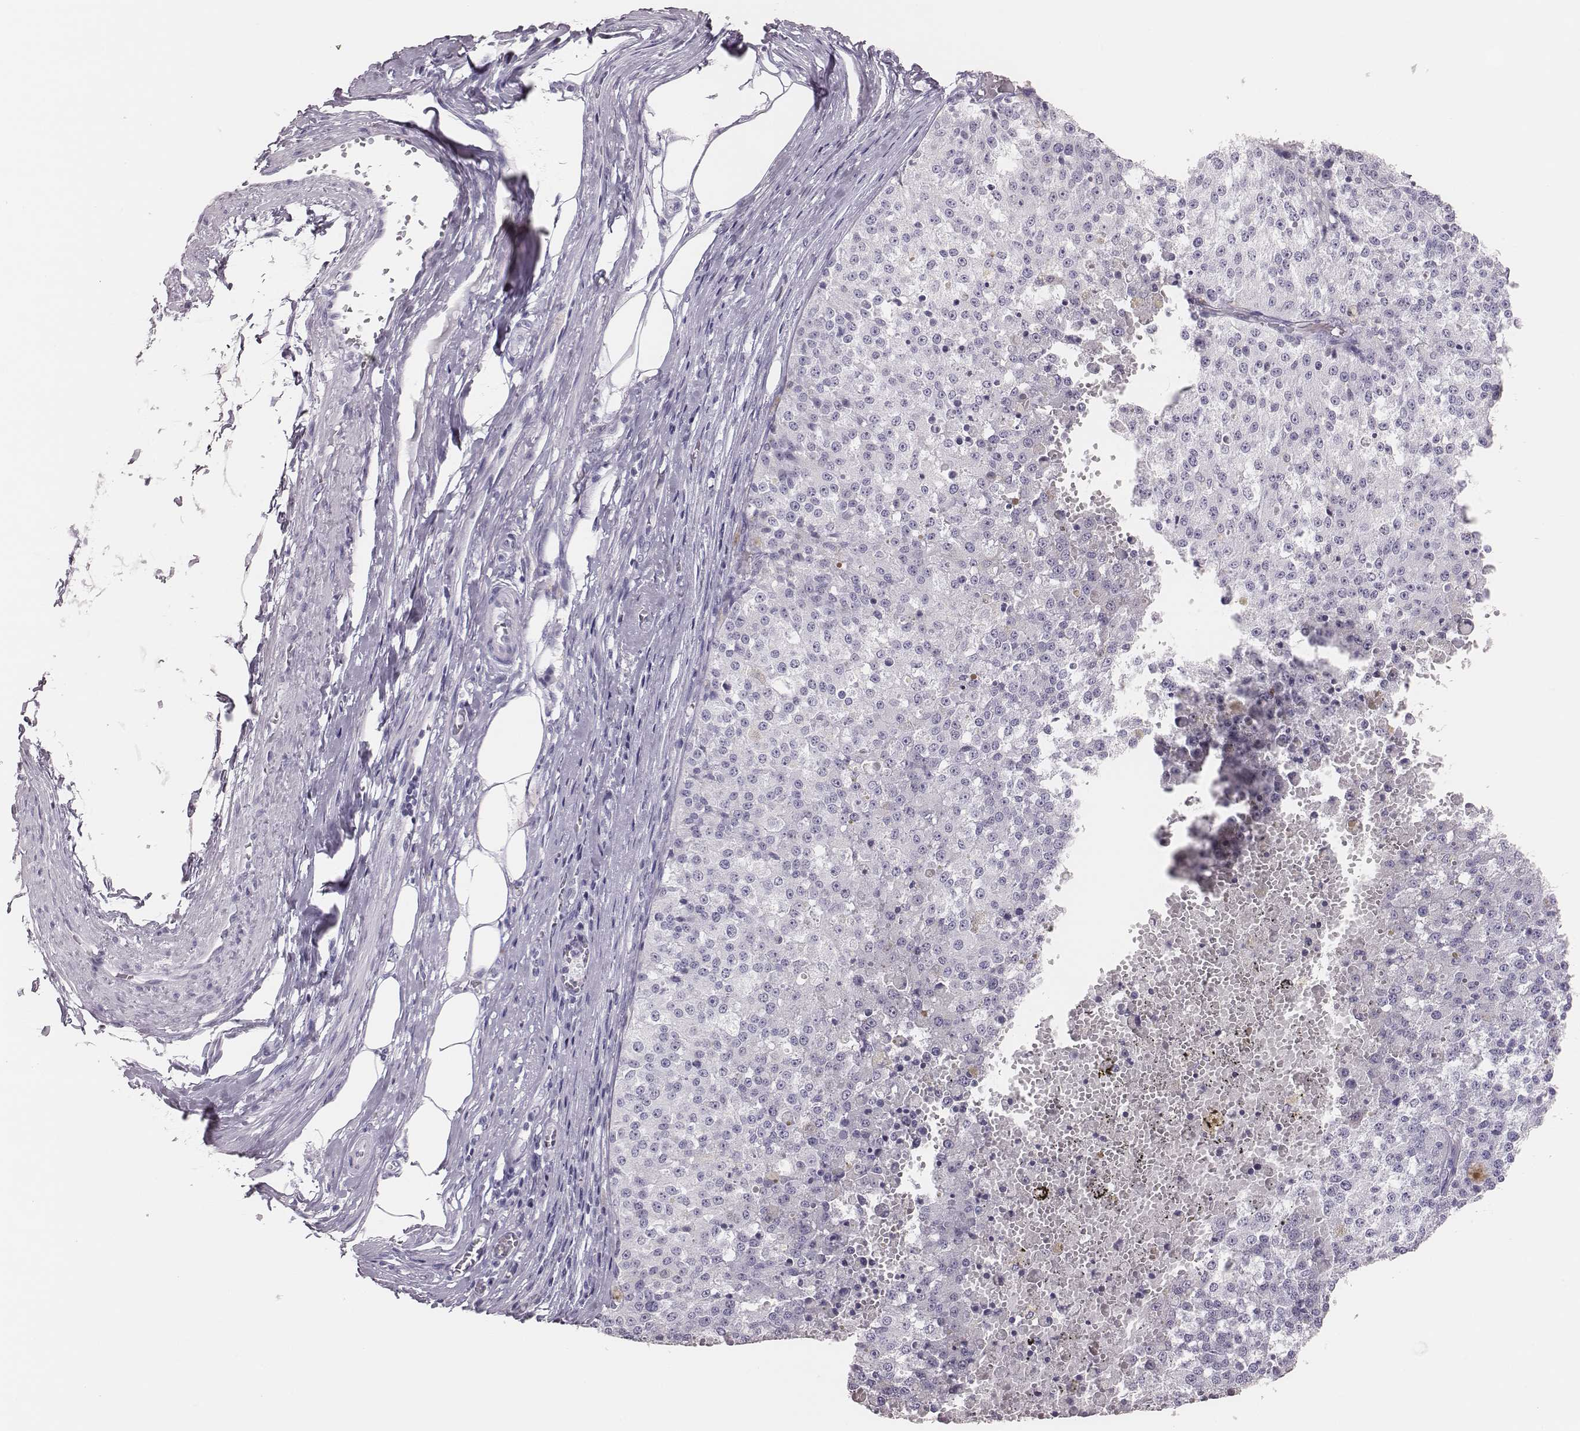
{"staining": {"intensity": "negative", "quantity": "none", "location": "none"}, "tissue": "melanoma", "cell_type": "Tumor cells", "image_type": "cancer", "snomed": [{"axis": "morphology", "description": "Malignant melanoma, Metastatic site"}, {"axis": "topography", "description": "Lymph node"}], "caption": "This is an immunohistochemistry (IHC) image of human melanoma. There is no positivity in tumor cells.", "gene": "H1-6", "patient": {"sex": "female", "age": 64}}